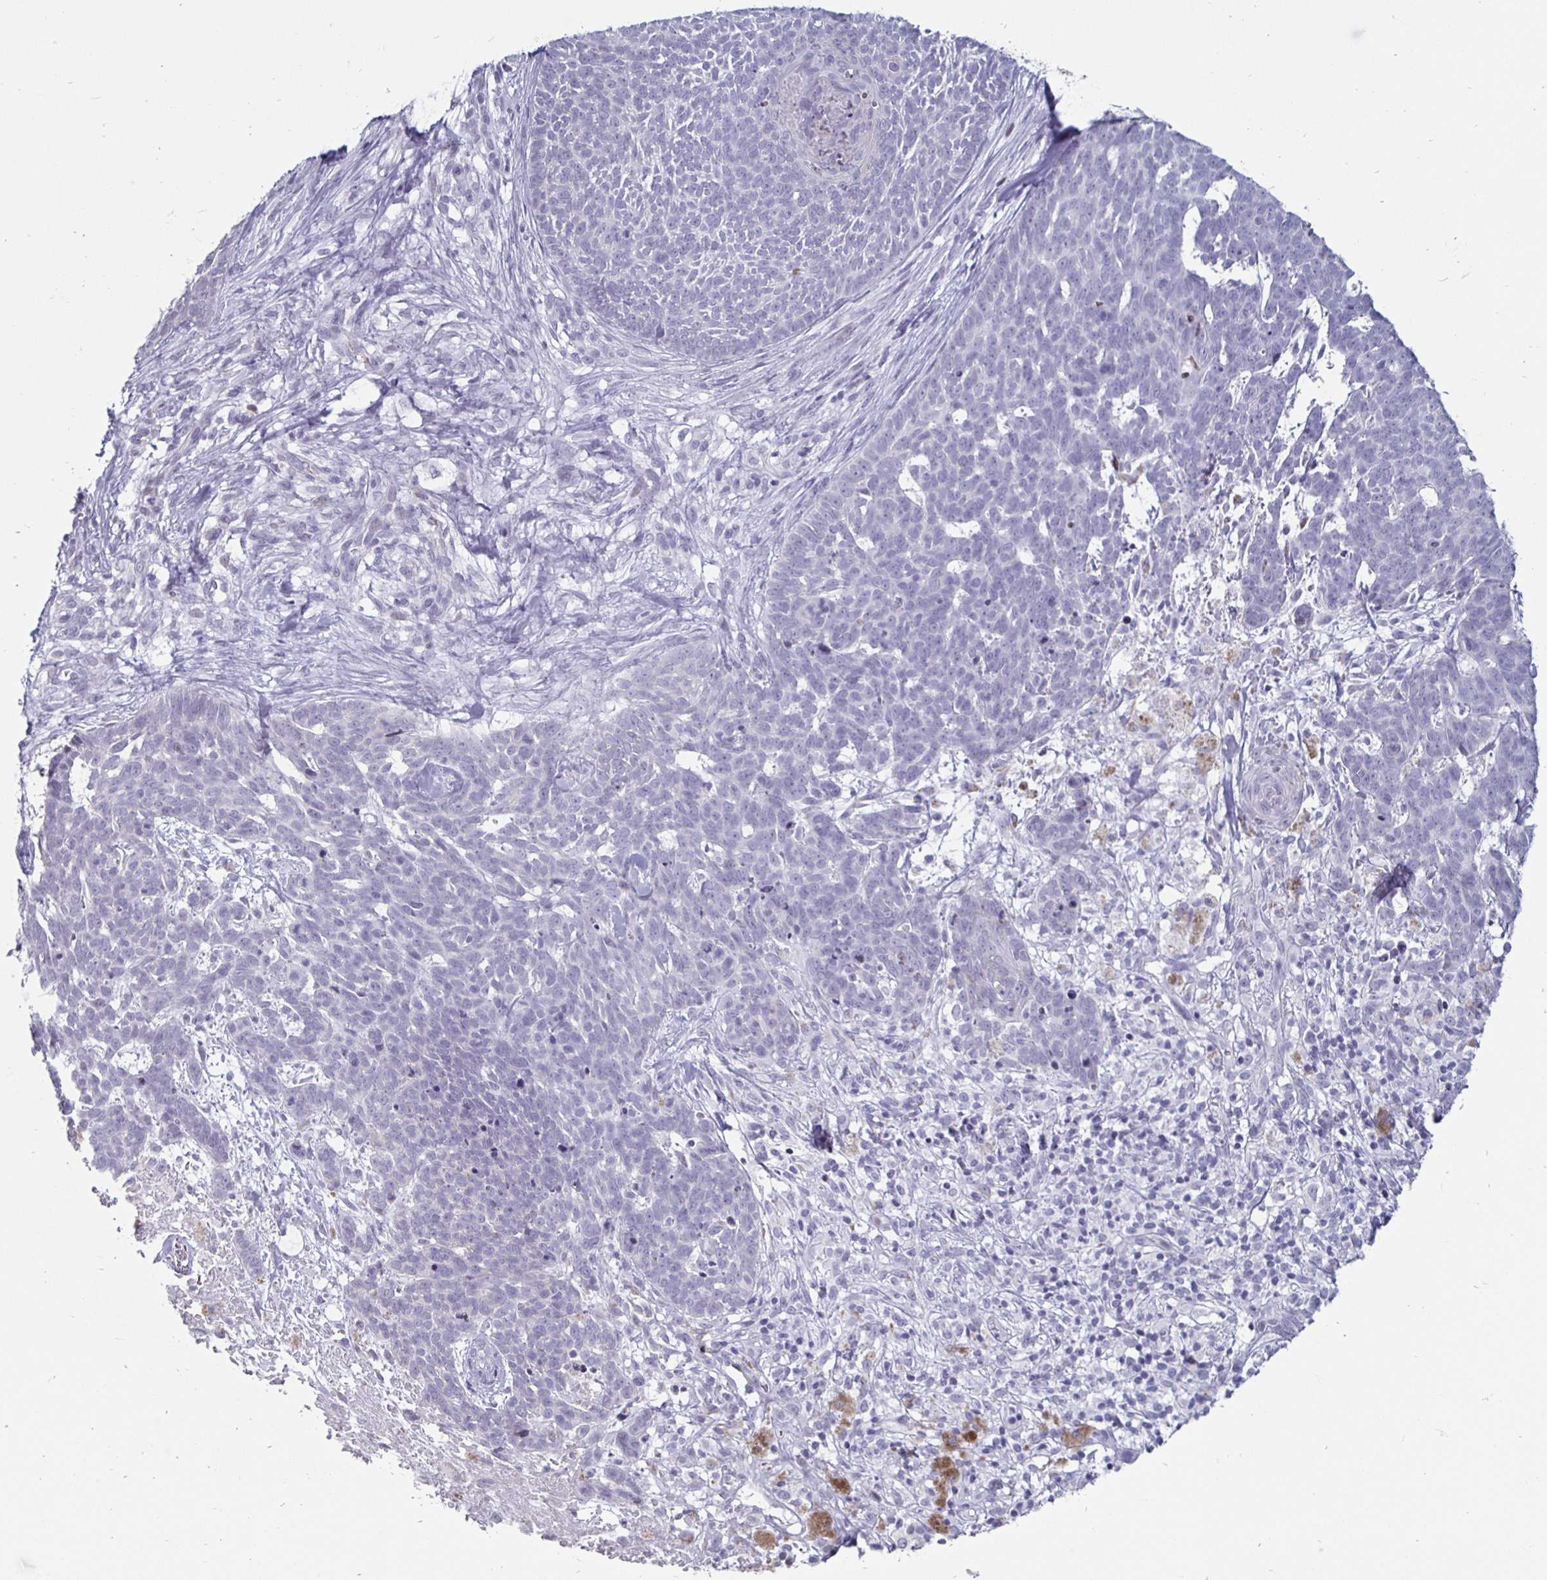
{"staining": {"intensity": "negative", "quantity": "none", "location": "none"}, "tissue": "skin cancer", "cell_type": "Tumor cells", "image_type": "cancer", "snomed": [{"axis": "morphology", "description": "Basal cell carcinoma"}, {"axis": "topography", "description": "Skin"}], "caption": "Skin cancer was stained to show a protein in brown. There is no significant staining in tumor cells.", "gene": "OOSP2", "patient": {"sex": "female", "age": 78}}